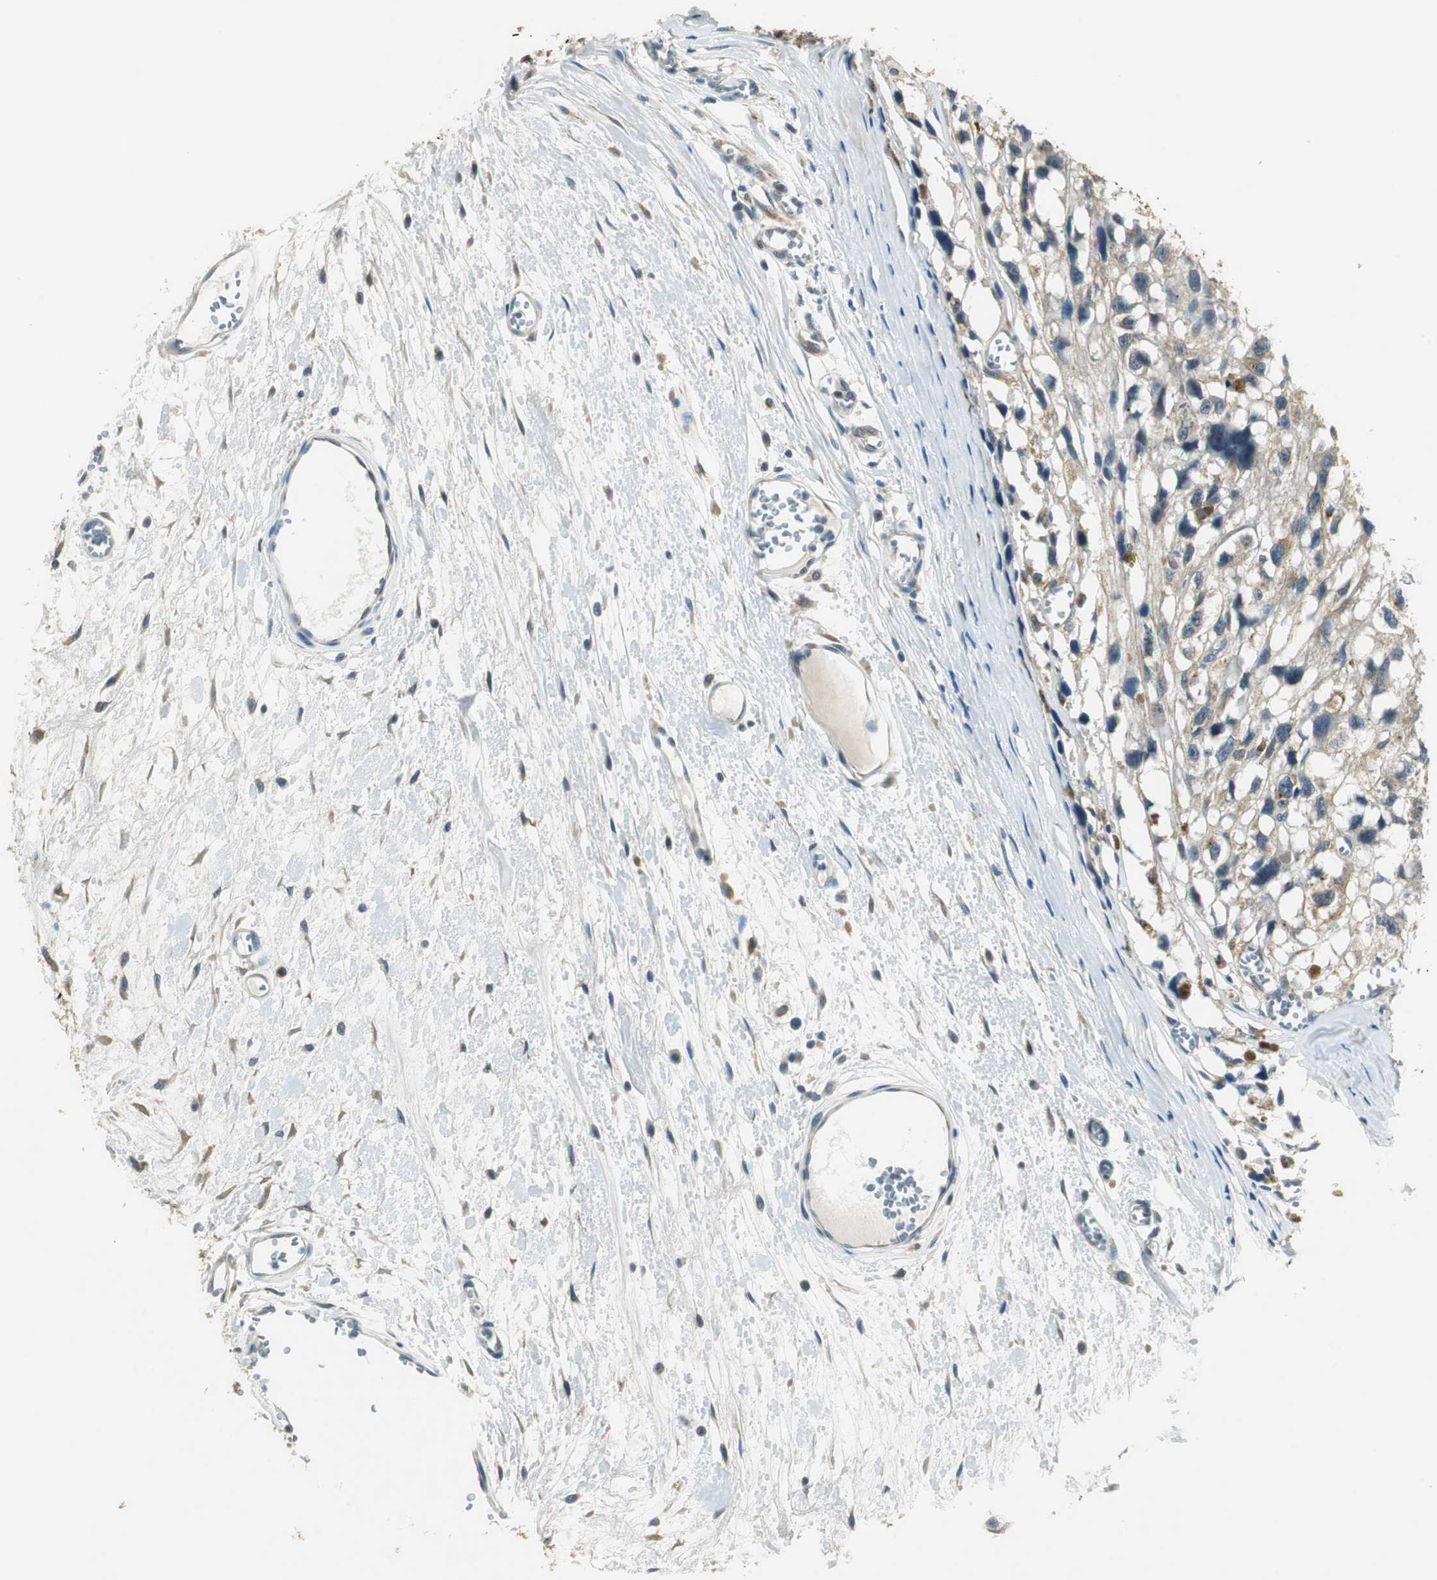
{"staining": {"intensity": "weak", "quantity": "25%-75%", "location": "cytoplasmic/membranous"}, "tissue": "melanoma", "cell_type": "Tumor cells", "image_type": "cancer", "snomed": [{"axis": "morphology", "description": "Malignant melanoma, Metastatic site"}, {"axis": "topography", "description": "Lymph node"}], "caption": "A brown stain highlights weak cytoplasmic/membranous expression of a protein in human malignant melanoma (metastatic site) tumor cells.", "gene": "PSMB4", "patient": {"sex": "male", "age": 59}}